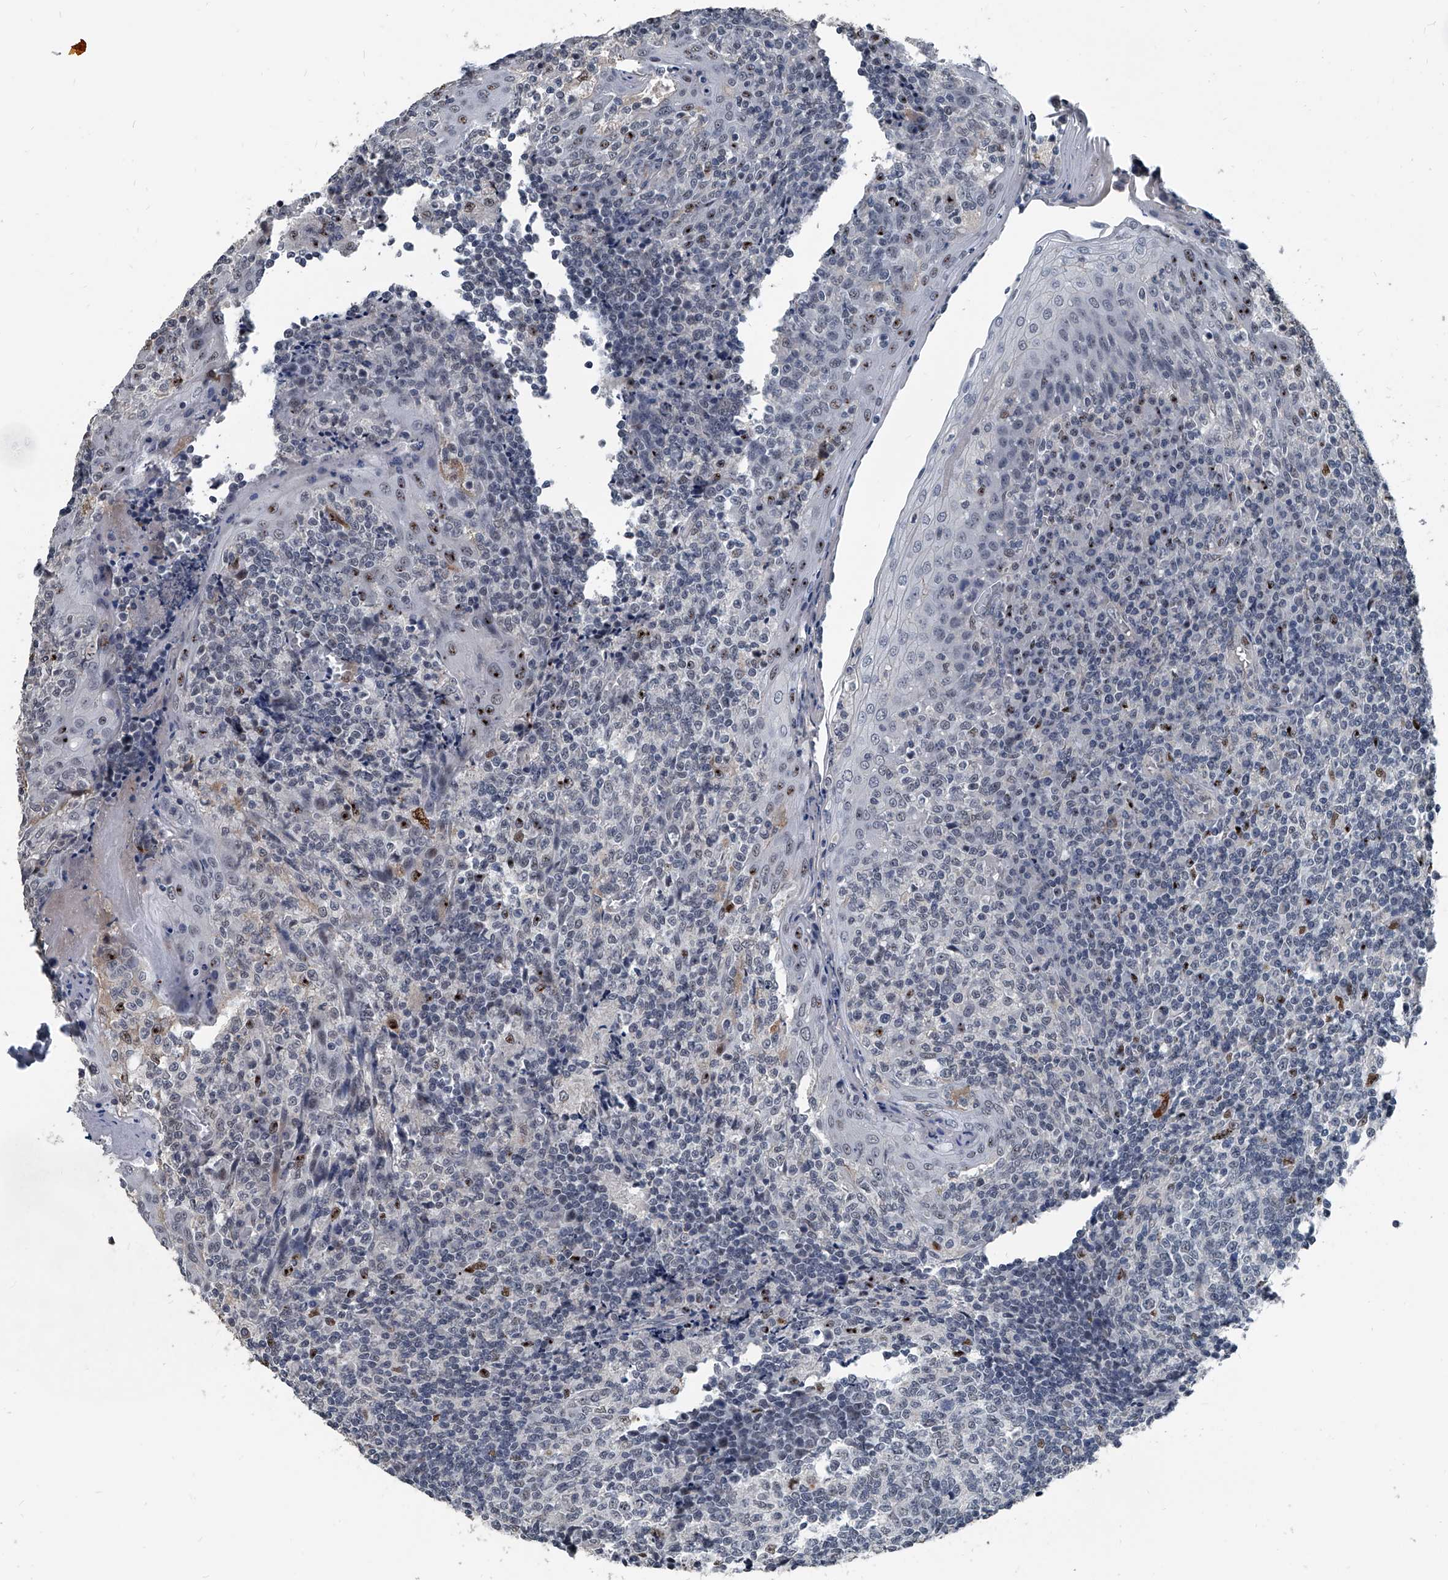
{"staining": {"intensity": "moderate", "quantity": "<25%", "location": "nuclear"}, "tissue": "tonsil", "cell_type": "Germinal center cells", "image_type": "normal", "snomed": [{"axis": "morphology", "description": "Normal tissue, NOS"}, {"axis": "topography", "description": "Tonsil"}], "caption": "Moderate nuclear positivity is seen in approximately <25% of germinal center cells in unremarkable tonsil. (Stains: DAB in brown, nuclei in blue, Microscopy: brightfield microscopy at high magnification).", "gene": "MEN1", "patient": {"sex": "female", "age": 19}}